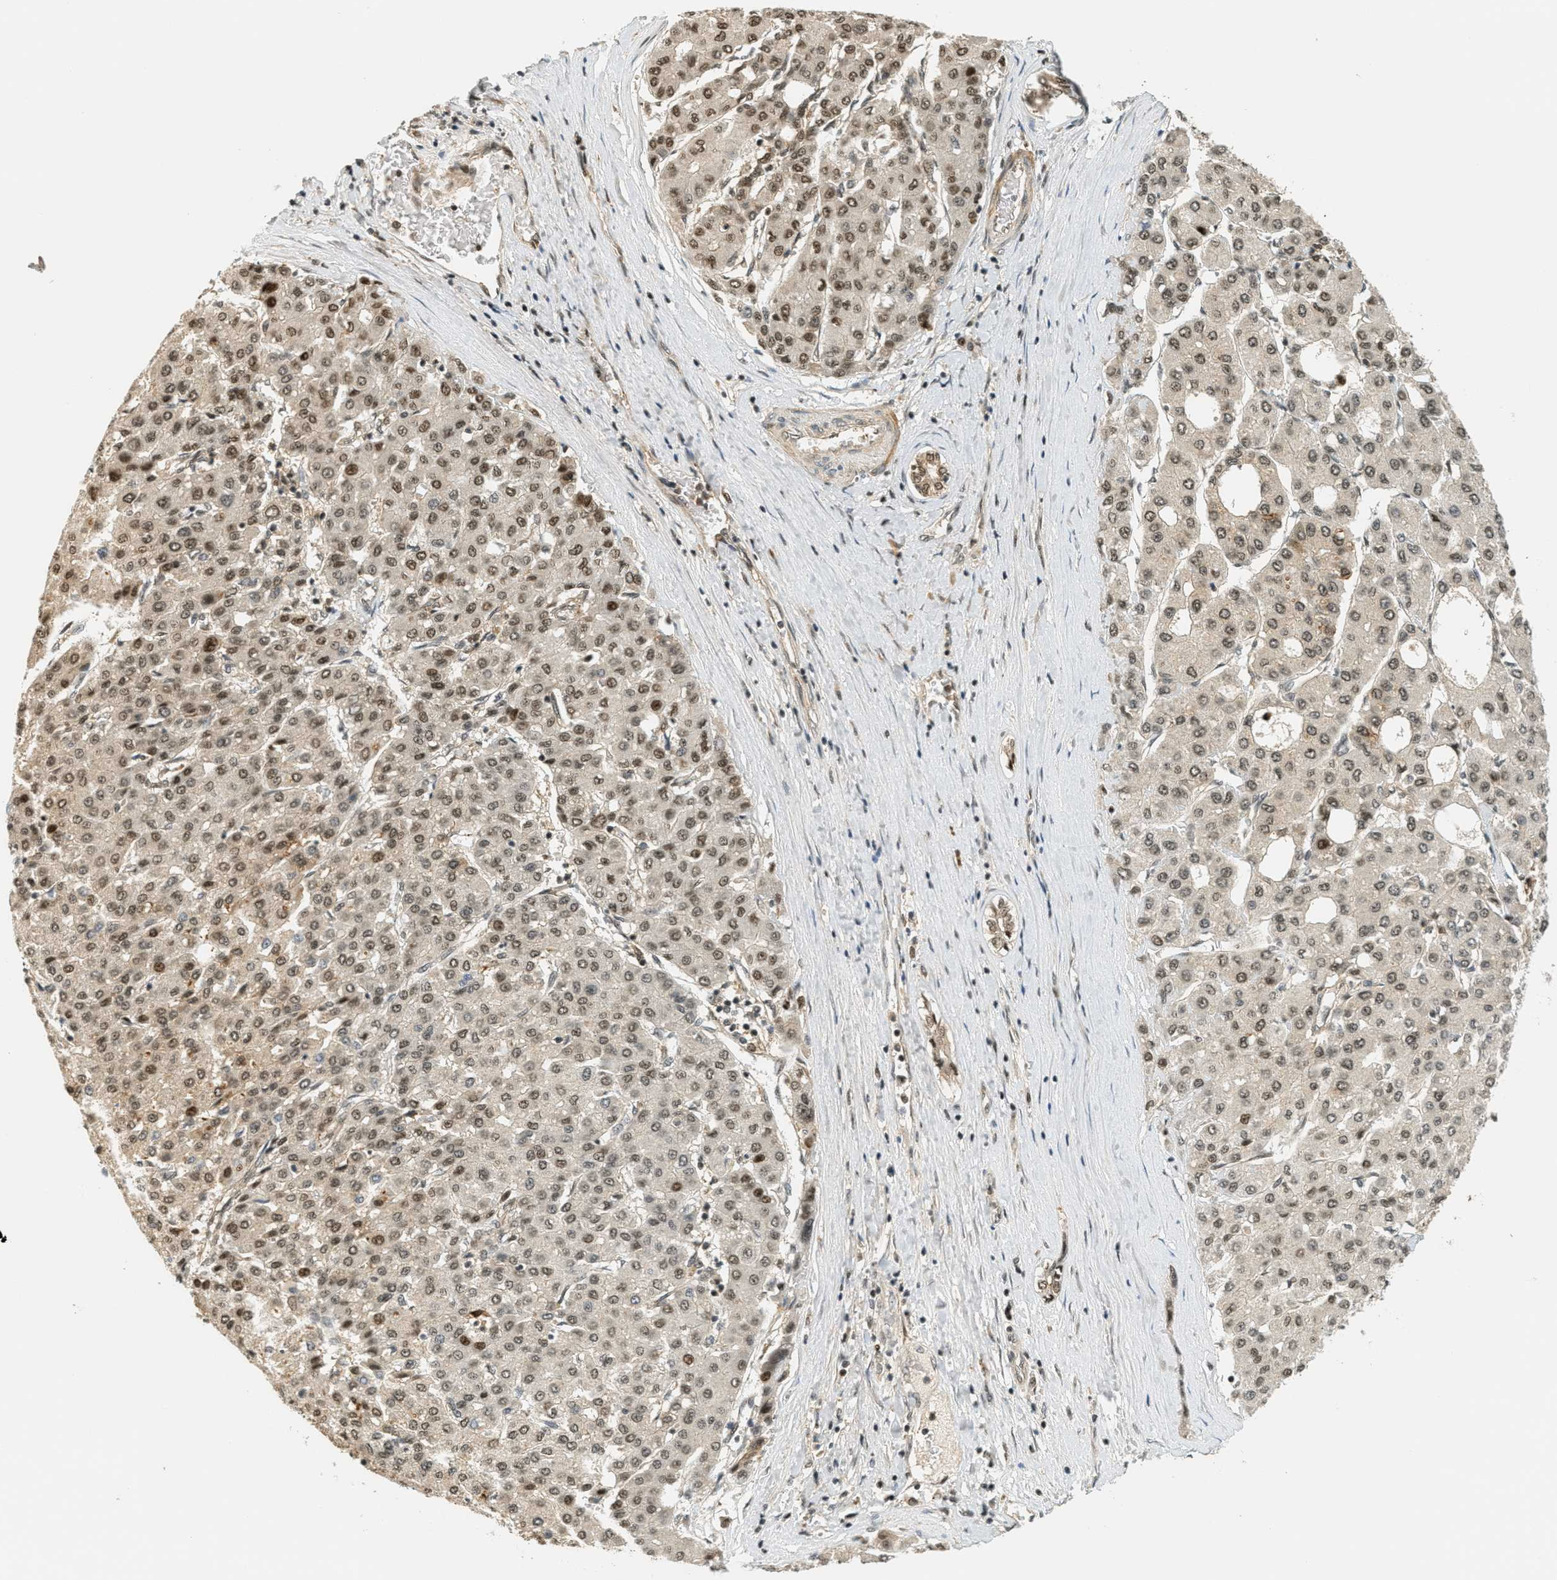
{"staining": {"intensity": "moderate", "quantity": ">75%", "location": "cytoplasmic/membranous,nuclear"}, "tissue": "liver cancer", "cell_type": "Tumor cells", "image_type": "cancer", "snomed": [{"axis": "morphology", "description": "Carcinoma, Hepatocellular, NOS"}, {"axis": "topography", "description": "Liver"}], "caption": "High-magnification brightfield microscopy of liver hepatocellular carcinoma stained with DAB (brown) and counterstained with hematoxylin (blue). tumor cells exhibit moderate cytoplasmic/membranous and nuclear staining is identified in about>75% of cells.", "gene": "FOXM1", "patient": {"sex": "male", "age": 65}}